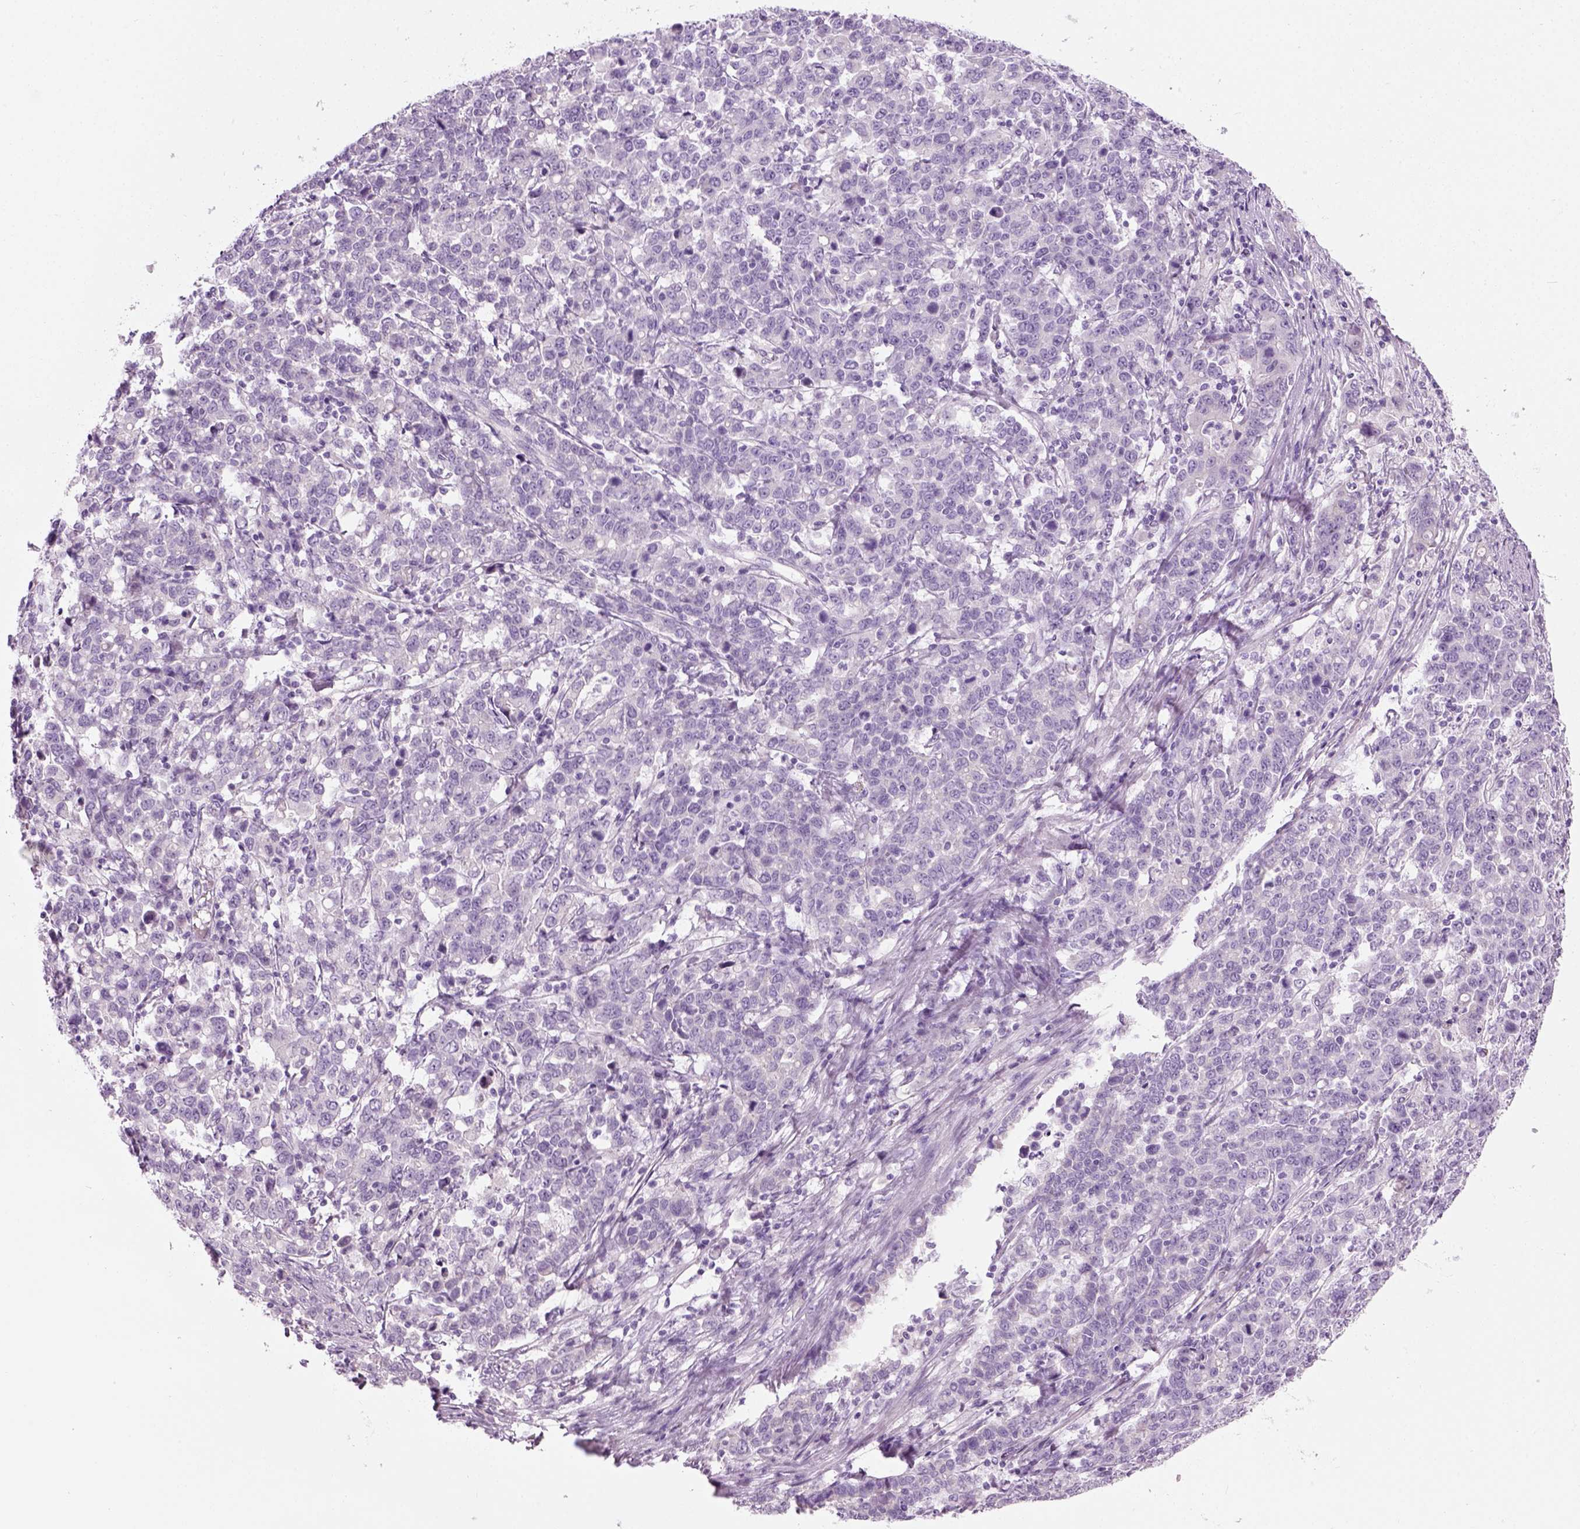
{"staining": {"intensity": "negative", "quantity": "none", "location": "none"}, "tissue": "stomach cancer", "cell_type": "Tumor cells", "image_type": "cancer", "snomed": [{"axis": "morphology", "description": "Adenocarcinoma, NOS"}, {"axis": "topography", "description": "Stomach, upper"}], "caption": "Immunohistochemical staining of stomach adenocarcinoma reveals no significant expression in tumor cells.", "gene": "CIBAR2", "patient": {"sex": "male", "age": 69}}